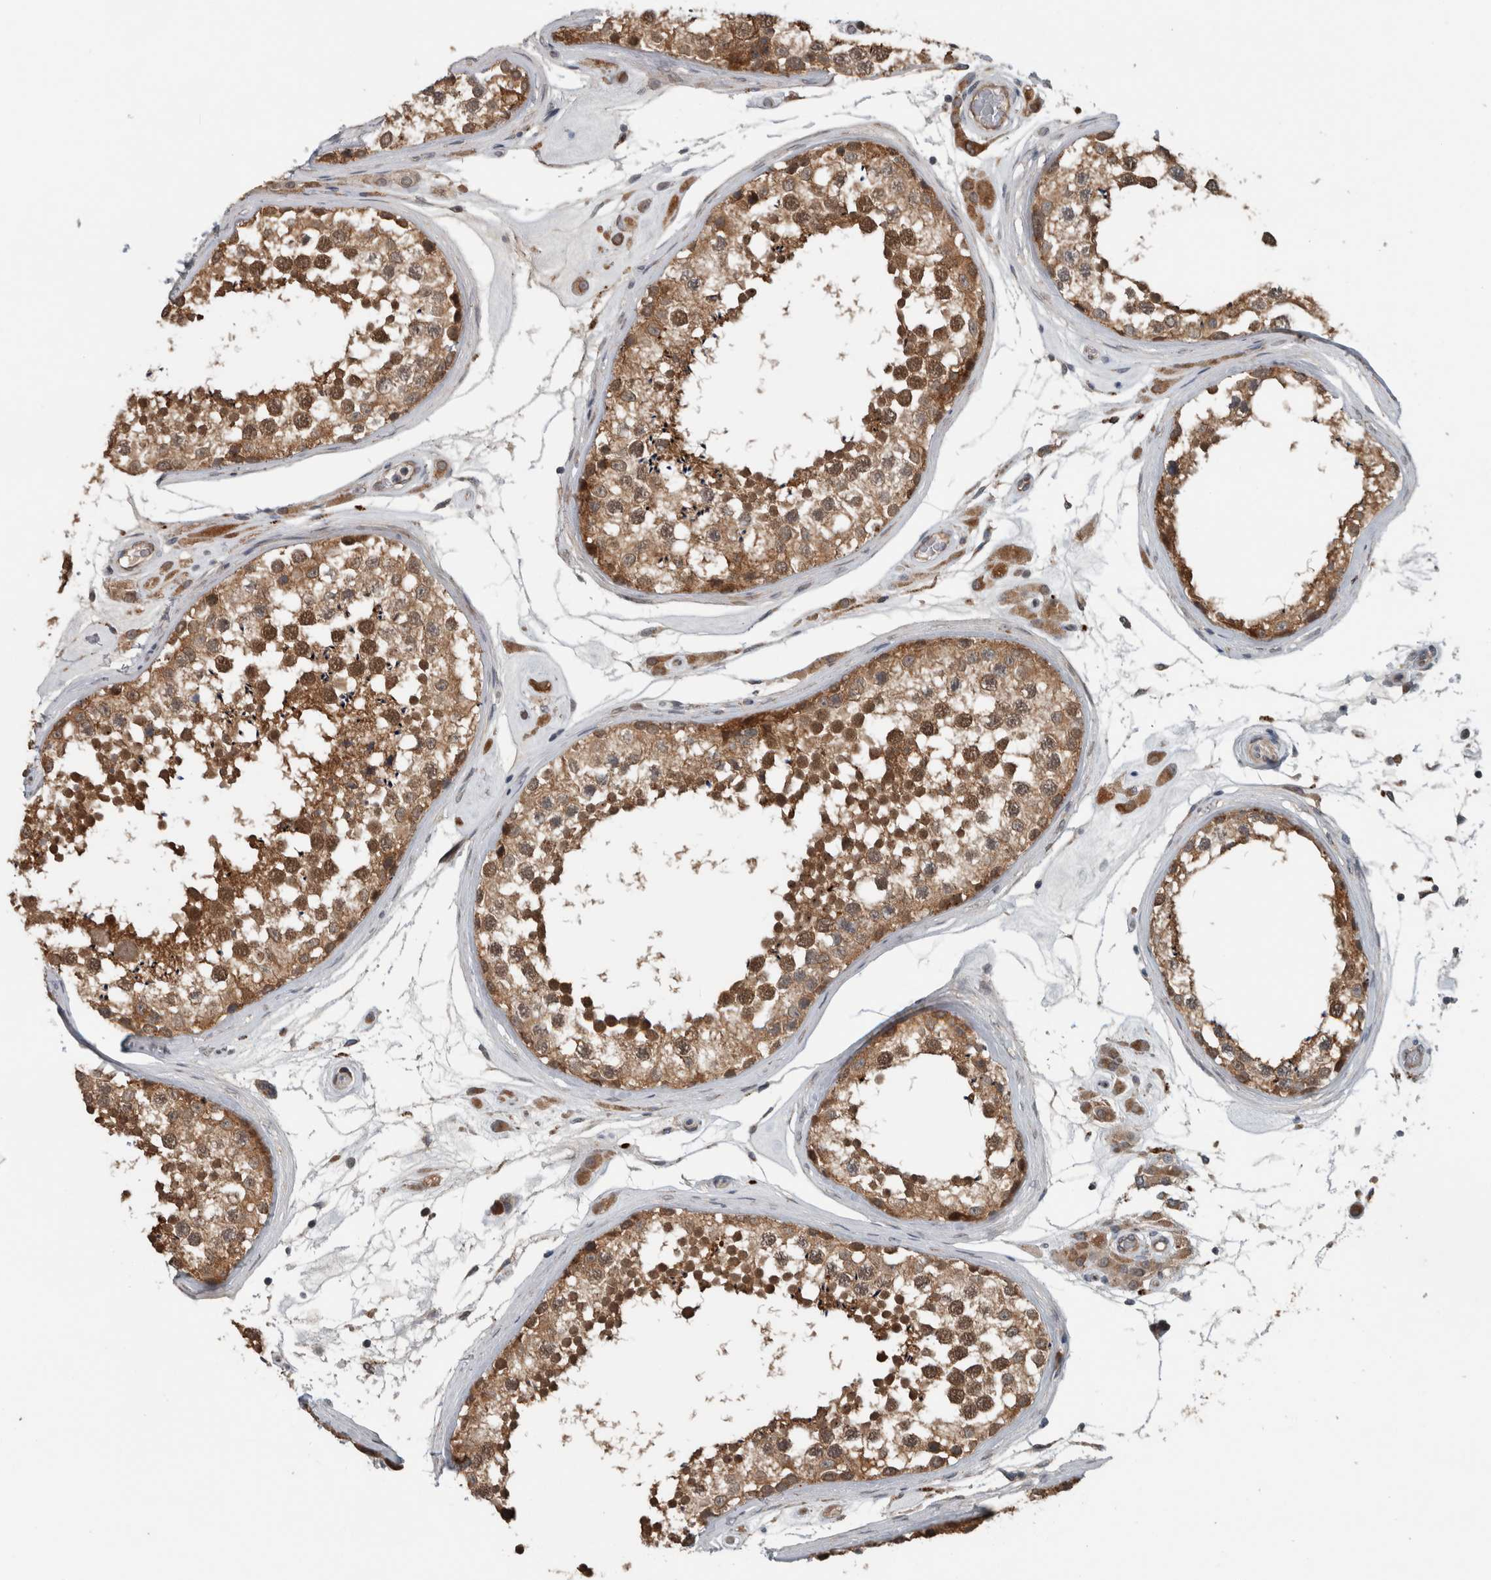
{"staining": {"intensity": "moderate", "quantity": ">75%", "location": "cytoplasmic/membranous"}, "tissue": "testis", "cell_type": "Cells in seminiferous ducts", "image_type": "normal", "snomed": [{"axis": "morphology", "description": "Normal tissue, NOS"}, {"axis": "topography", "description": "Testis"}], "caption": "Approximately >75% of cells in seminiferous ducts in unremarkable human testis display moderate cytoplasmic/membranous protein staining as visualized by brown immunohistochemical staining.", "gene": "GBA2", "patient": {"sex": "male", "age": 46}}